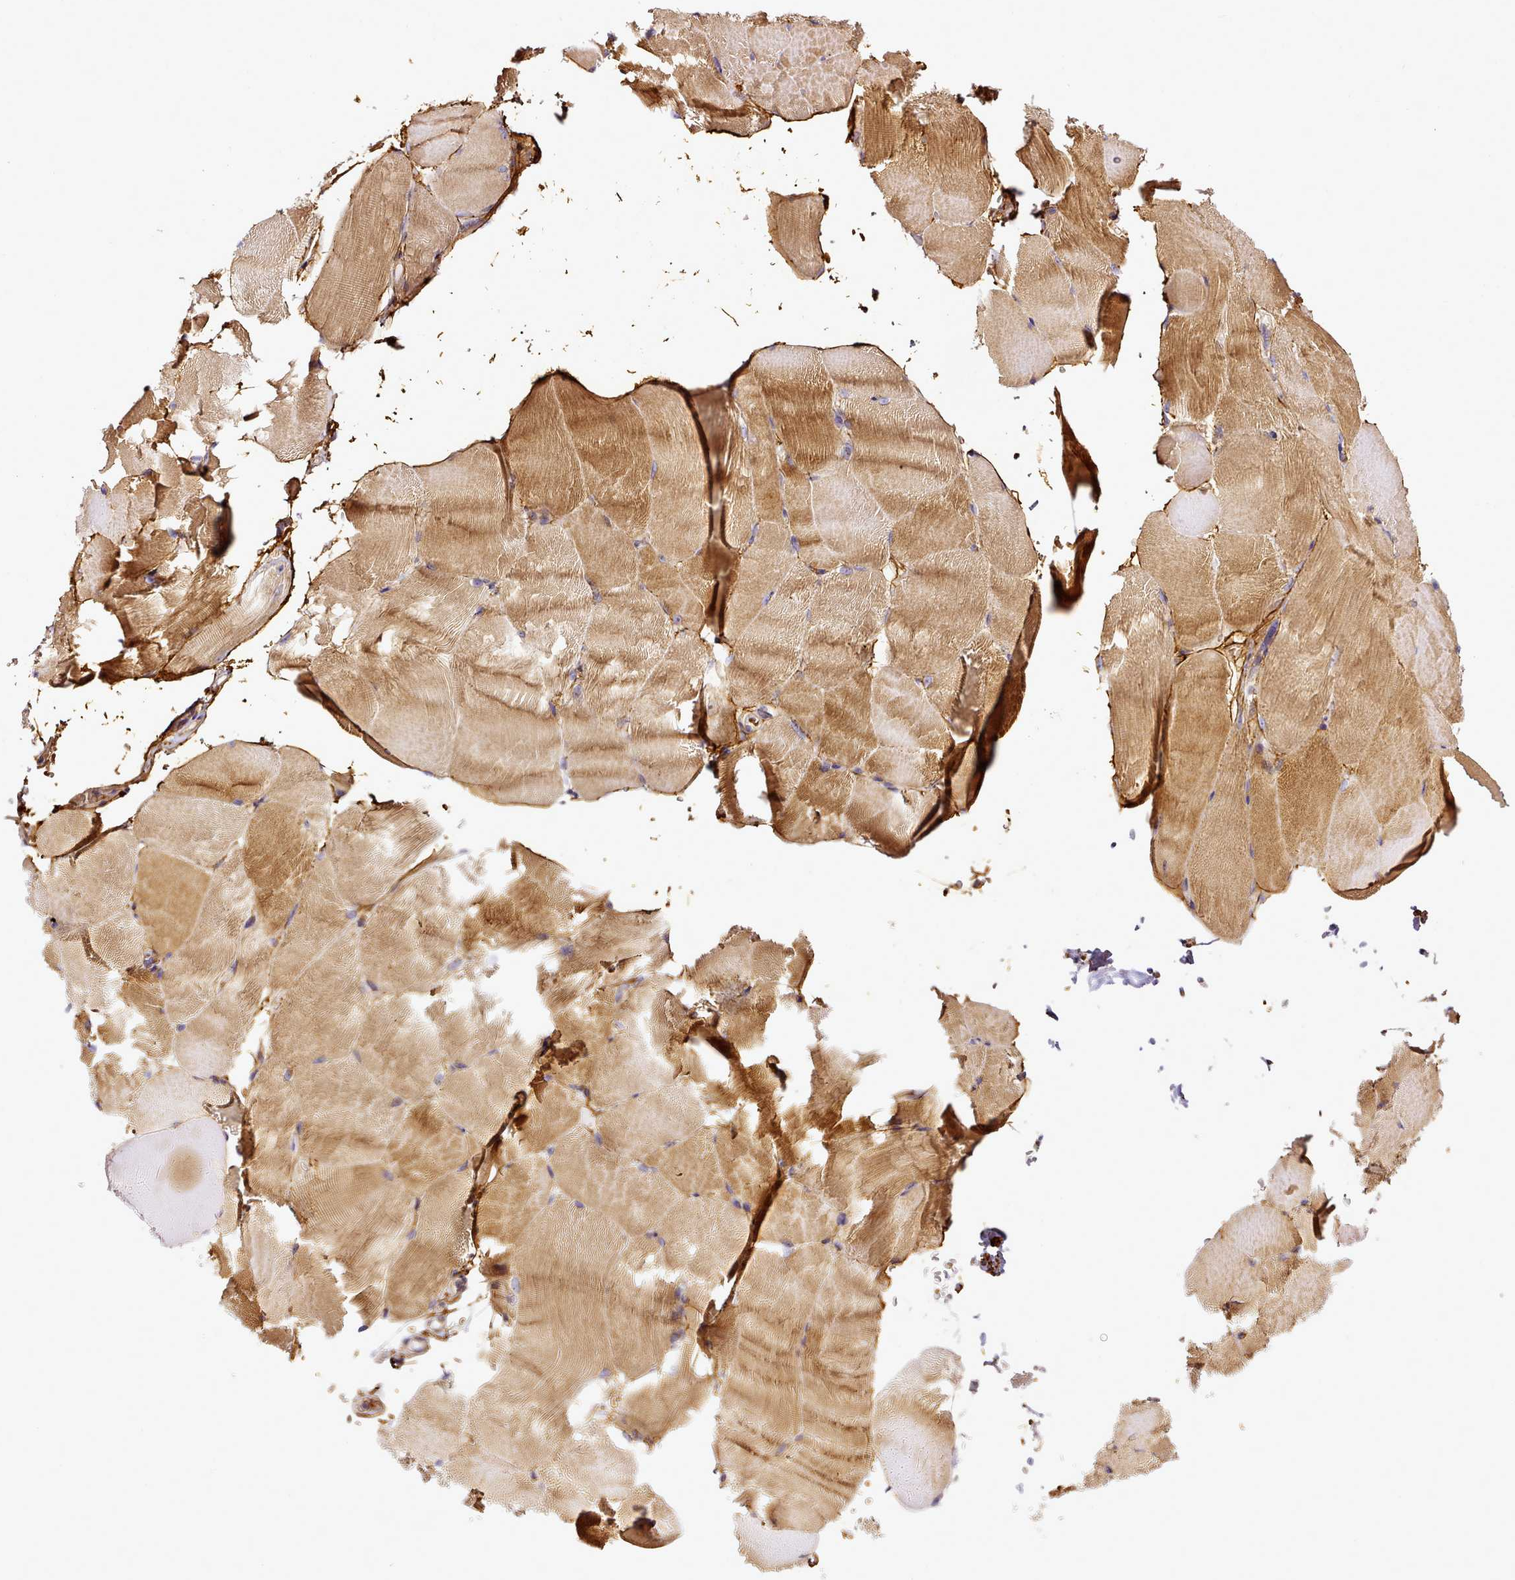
{"staining": {"intensity": "moderate", "quantity": ">75%", "location": "cytoplasmic/membranous"}, "tissue": "skeletal muscle", "cell_type": "Myocytes", "image_type": "normal", "snomed": [{"axis": "morphology", "description": "Normal tissue, NOS"}, {"axis": "topography", "description": "Skeletal muscle"}, {"axis": "topography", "description": "Parathyroid gland"}], "caption": "Myocytes show moderate cytoplasmic/membranous positivity in approximately >75% of cells in unremarkable skeletal muscle. The staining was performed using DAB (3,3'-diaminobenzidine) to visualize the protein expression in brown, while the nuclei were stained in blue with hematoxylin (Magnification: 20x).", "gene": "NBPF10", "patient": {"sex": "female", "age": 37}}